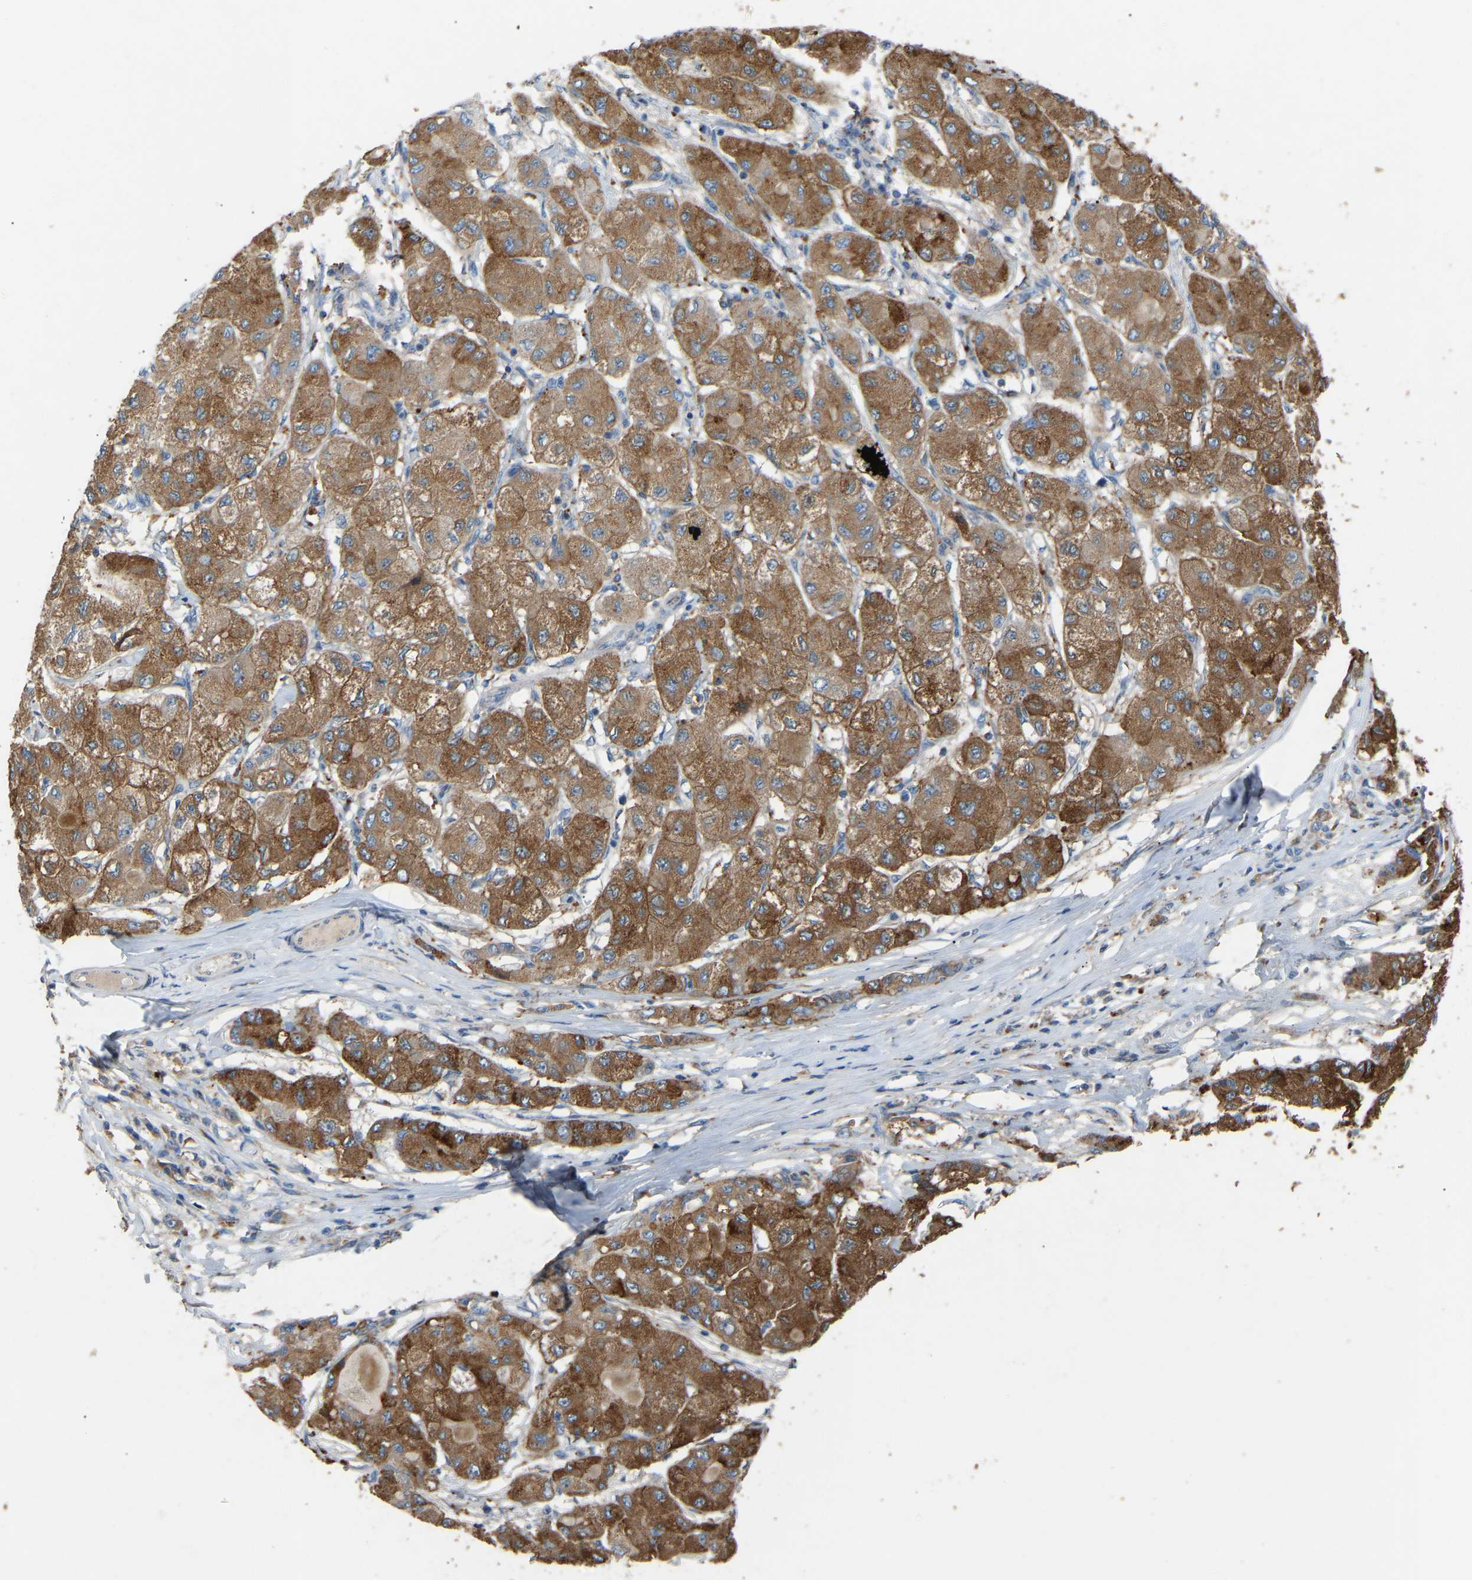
{"staining": {"intensity": "strong", "quantity": ">75%", "location": "cytoplasmic/membranous"}, "tissue": "liver cancer", "cell_type": "Tumor cells", "image_type": "cancer", "snomed": [{"axis": "morphology", "description": "Carcinoma, Hepatocellular, NOS"}, {"axis": "topography", "description": "Liver"}], "caption": "Immunohistochemistry (IHC) (DAB (3,3'-diaminobenzidine)) staining of human liver cancer displays strong cytoplasmic/membranous protein positivity in approximately >75% of tumor cells. Using DAB (brown) and hematoxylin (blue) stains, captured at high magnification using brightfield microscopy.", "gene": "RGP1", "patient": {"sex": "male", "age": 80}}